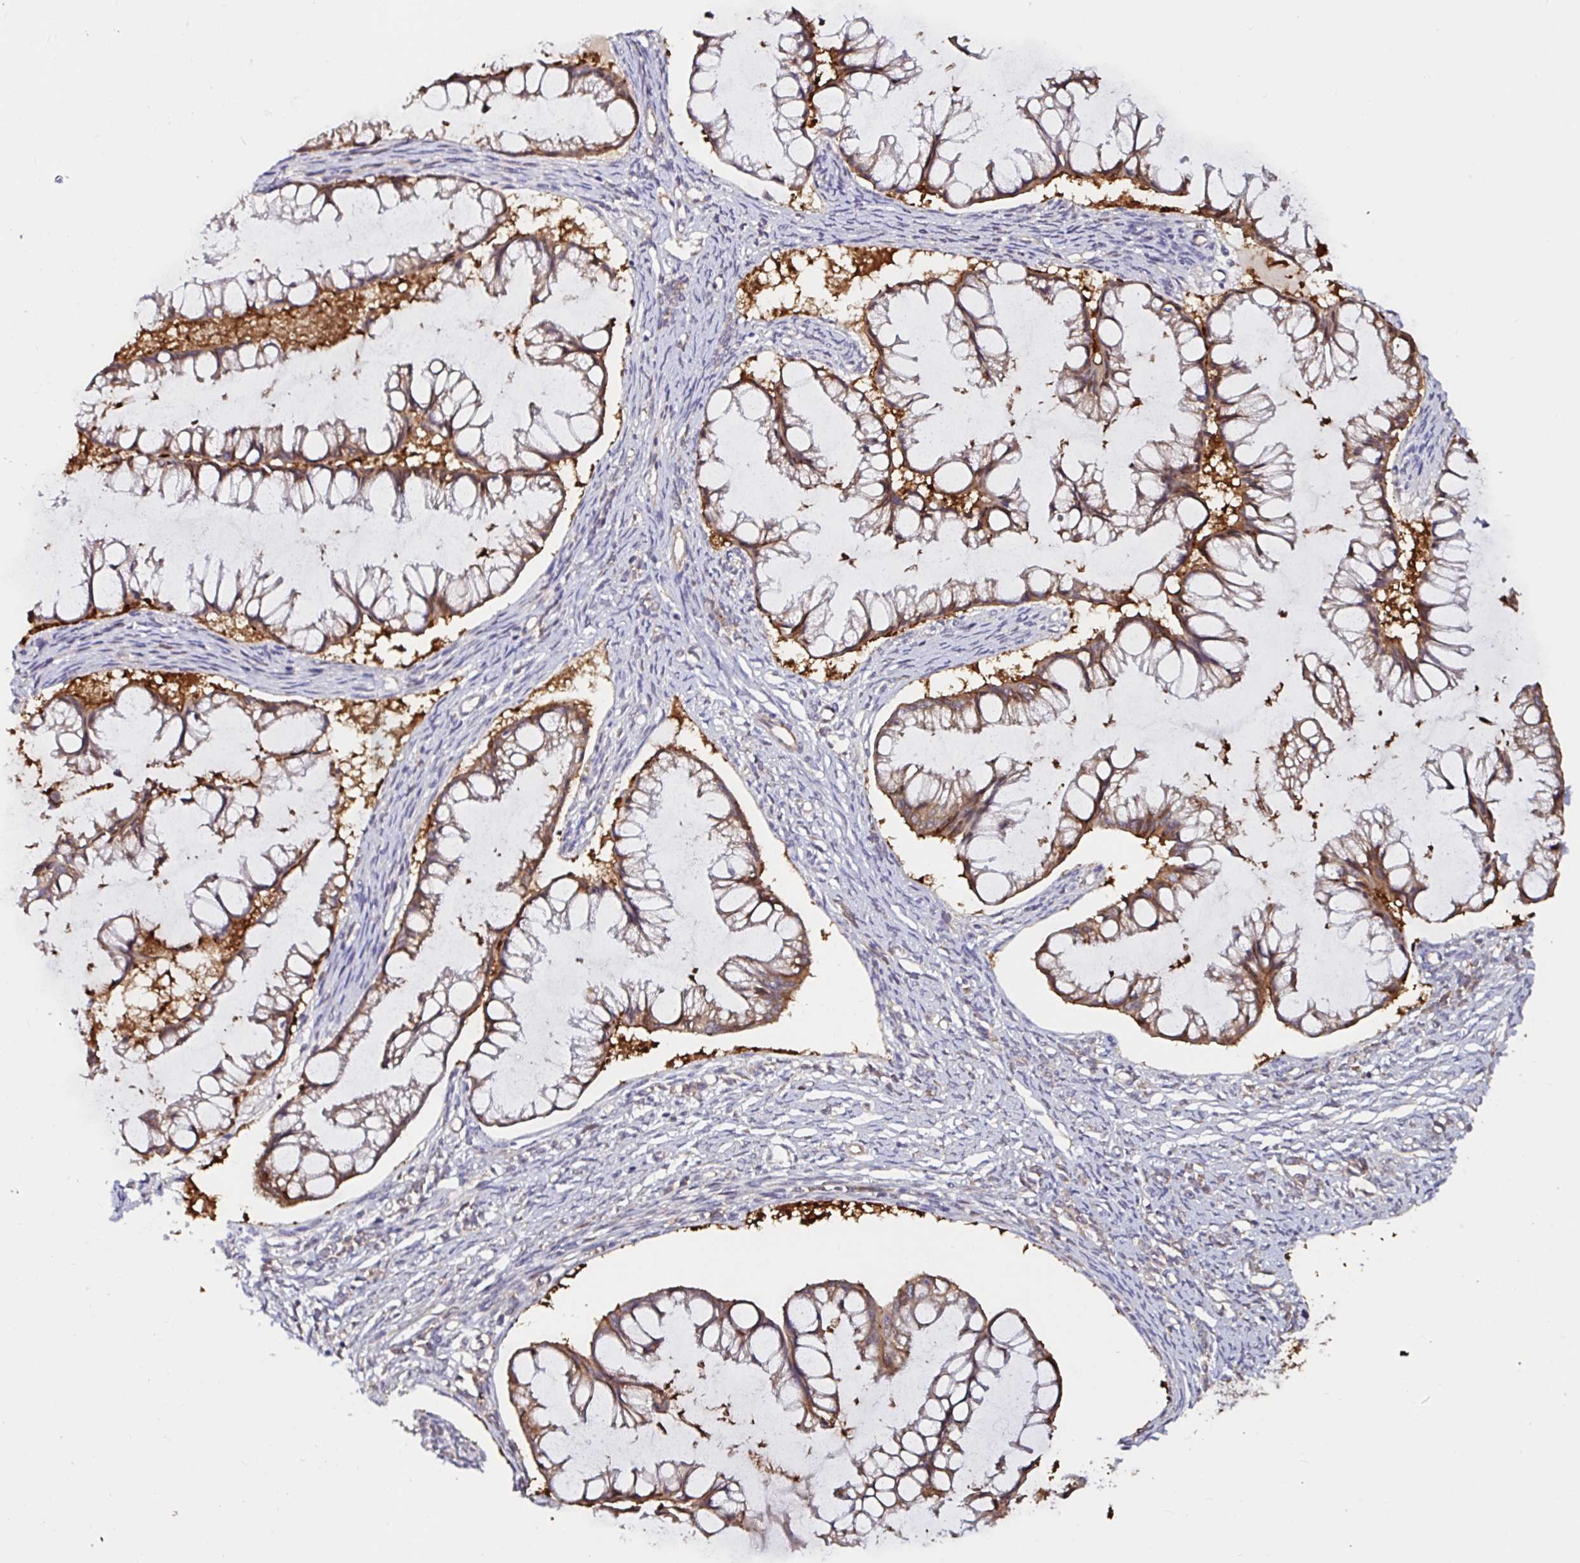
{"staining": {"intensity": "moderate", "quantity": ">75%", "location": "cytoplasmic/membranous"}, "tissue": "ovarian cancer", "cell_type": "Tumor cells", "image_type": "cancer", "snomed": [{"axis": "morphology", "description": "Cystadenocarcinoma, mucinous, NOS"}, {"axis": "topography", "description": "Ovary"}], "caption": "Mucinous cystadenocarcinoma (ovarian) was stained to show a protein in brown. There is medium levels of moderate cytoplasmic/membranous staining in about >75% of tumor cells.", "gene": "RSRP1", "patient": {"sex": "female", "age": 73}}